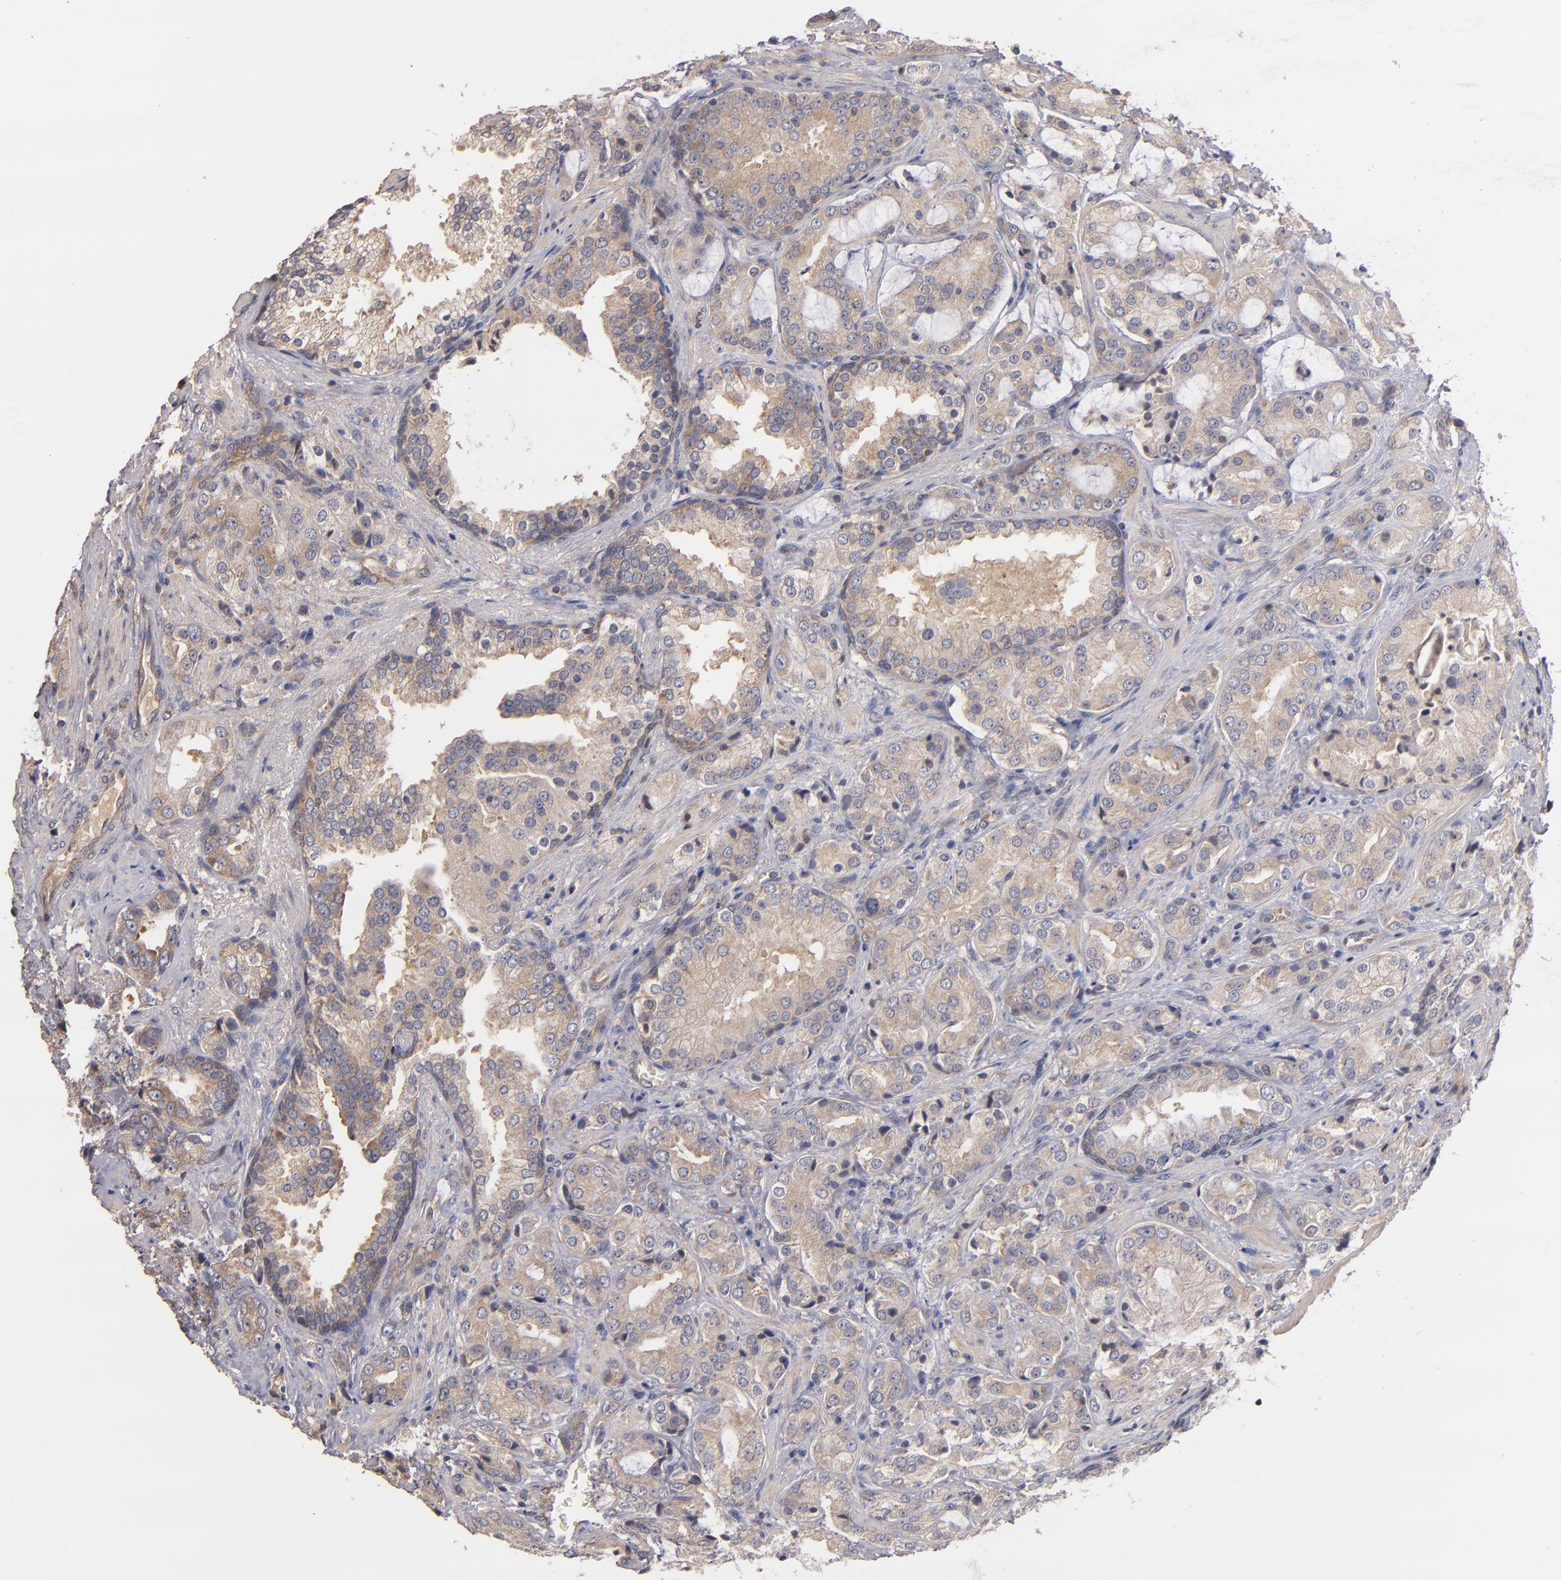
{"staining": {"intensity": "moderate", "quantity": ">75%", "location": "cytoplasmic/membranous"}, "tissue": "prostate cancer", "cell_type": "Tumor cells", "image_type": "cancer", "snomed": [{"axis": "morphology", "description": "Adenocarcinoma, Medium grade"}, {"axis": "topography", "description": "Prostate"}], "caption": "DAB immunohistochemical staining of human prostate cancer (medium-grade adenocarcinoma) shows moderate cytoplasmic/membranous protein expression in approximately >75% of tumor cells. Immunohistochemistry (ihc) stains the protein of interest in brown and the nuclei are stained blue.", "gene": "UPF3B", "patient": {"sex": "male", "age": 70}}